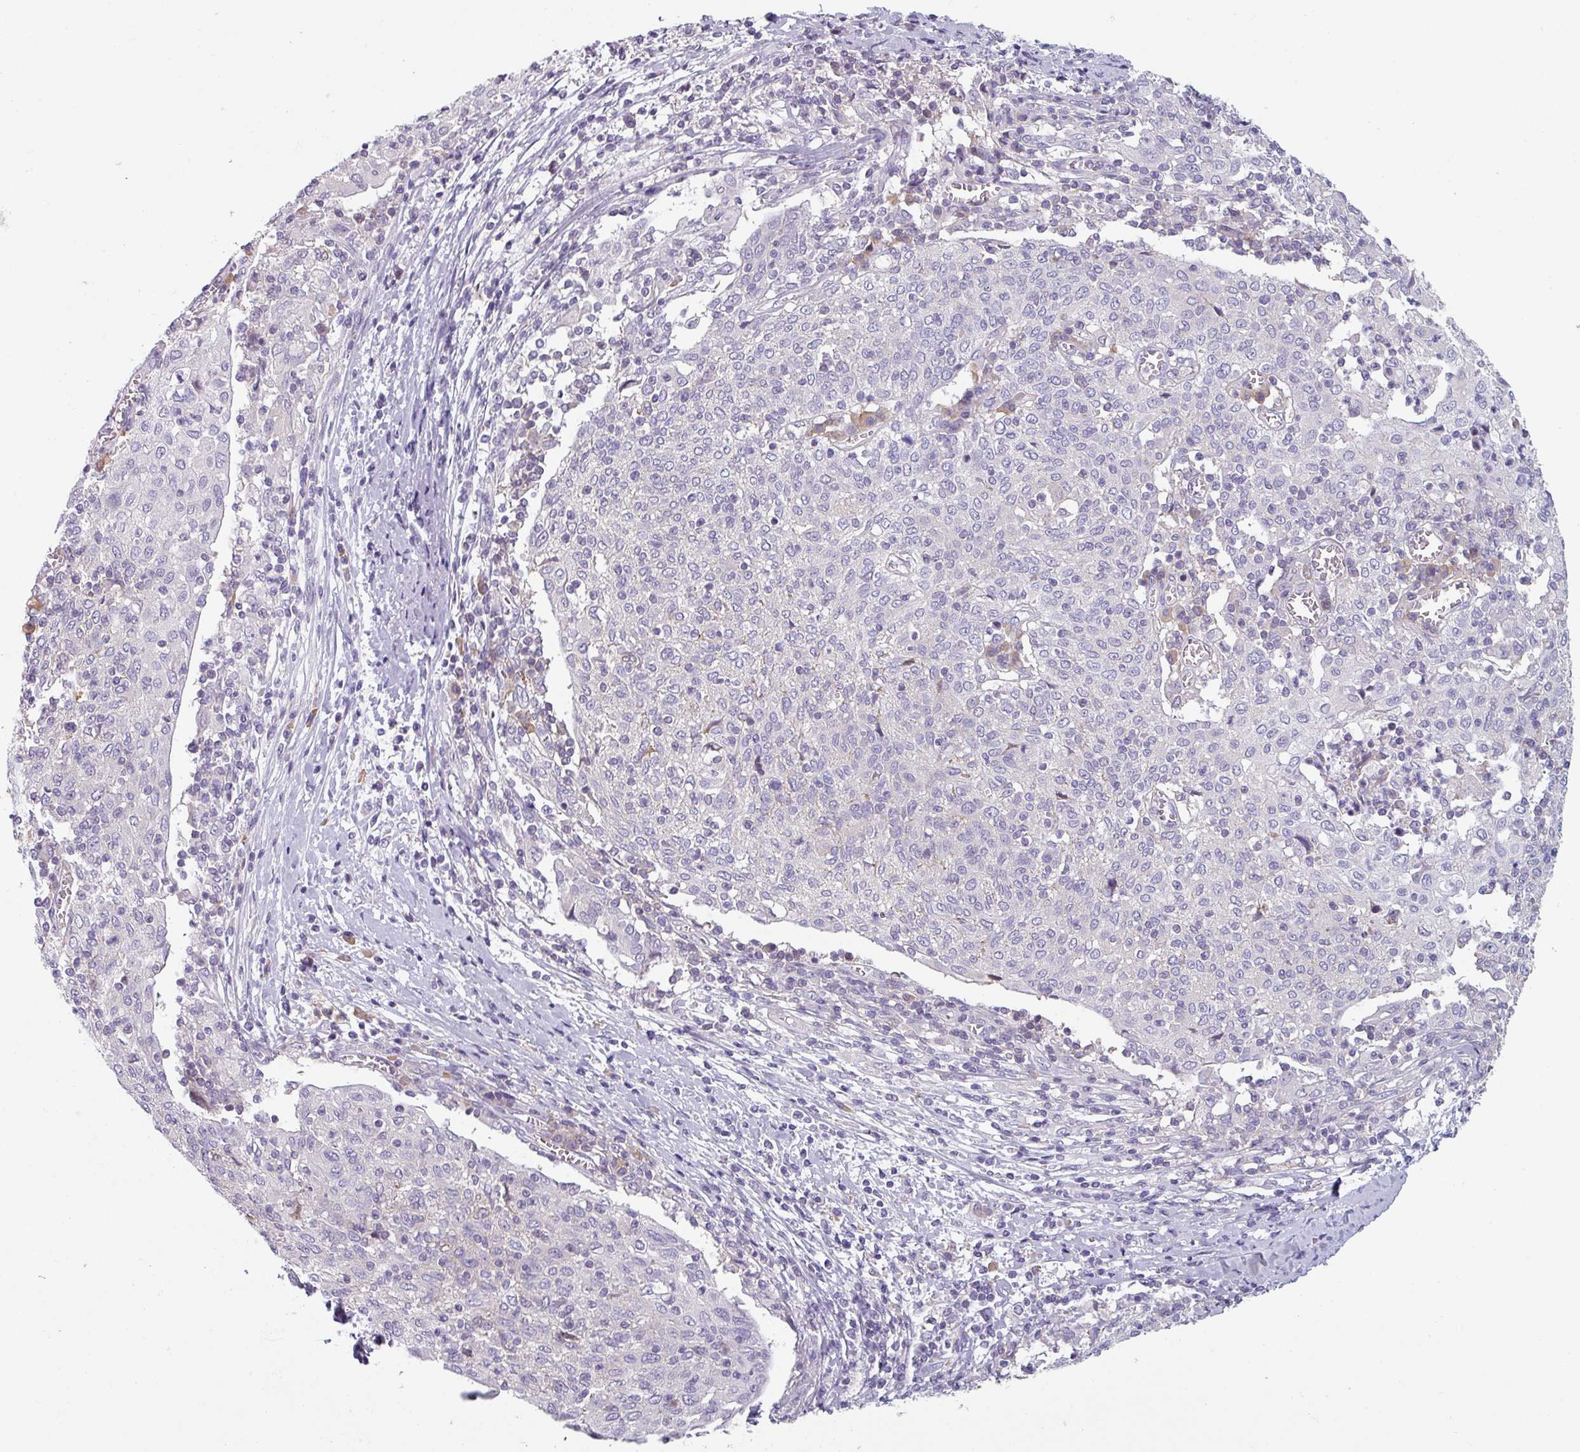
{"staining": {"intensity": "negative", "quantity": "none", "location": "none"}, "tissue": "cervical cancer", "cell_type": "Tumor cells", "image_type": "cancer", "snomed": [{"axis": "morphology", "description": "Squamous cell carcinoma, NOS"}, {"axis": "topography", "description": "Cervix"}], "caption": "Tumor cells are negative for brown protein staining in cervical cancer (squamous cell carcinoma).", "gene": "TMEM132A", "patient": {"sex": "female", "age": 52}}